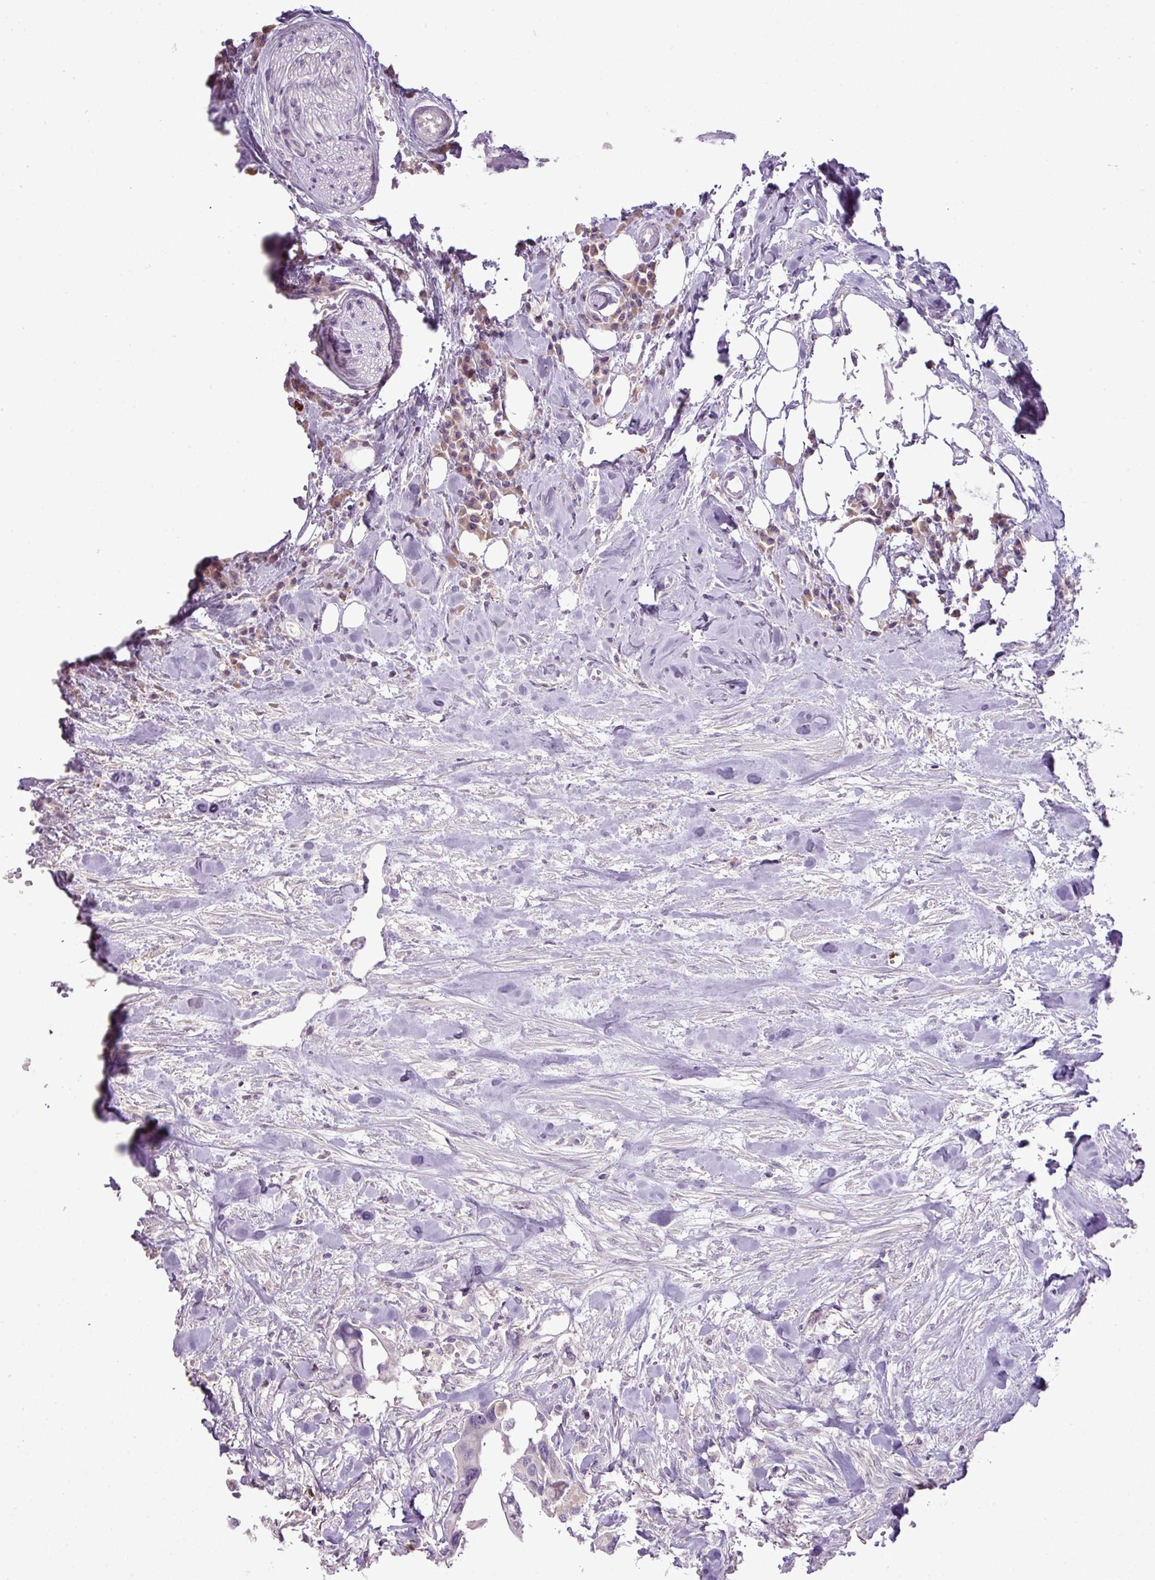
{"staining": {"intensity": "negative", "quantity": "none", "location": "none"}, "tissue": "colorectal cancer", "cell_type": "Tumor cells", "image_type": "cancer", "snomed": [{"axis": "morphology", "description": "Adenocarcinoma, NOS"}, {"axis": "topography", "description": "Rectum"}], "caption": "This is an immunohistochemistry image of colorectal adenocarcinoma. There is no positivity in tumor cells.", "gene": "HTR3E", "patient": {"sex": "male", "age": 57}}